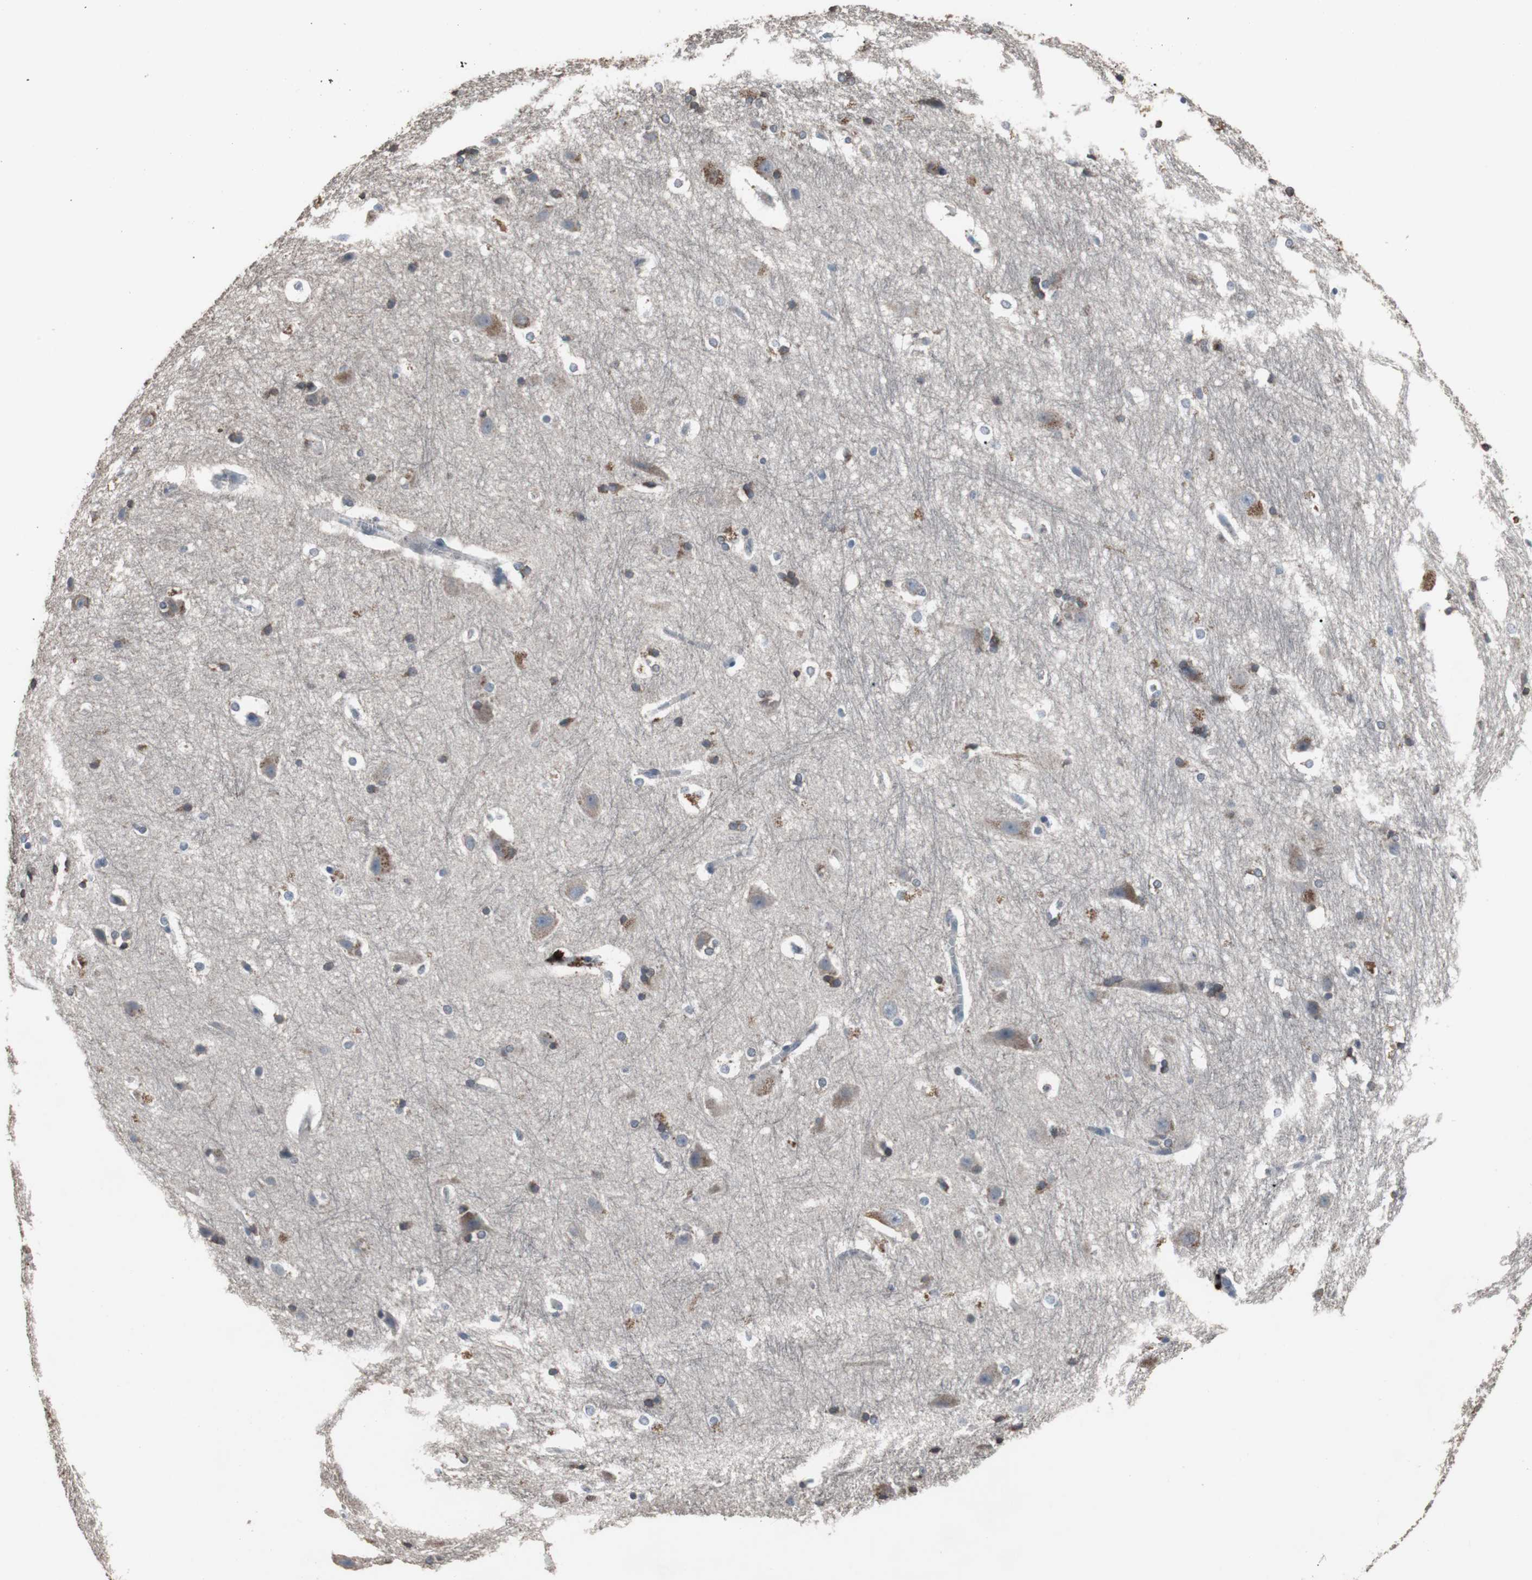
{"staining": {"intensity": "moderate", "quantity": "<25%", "location": "cytoplasmic/membranous"}, "tissue": "hippocampus", "cell_type": "Glial cells", "image_type": "normal", "snomed": [{"axis": "morphology", "description": "Normal tissue, NOS"}, {"axis": "topography", "description": "Hippocampus"}], "caption": "Protein staining by immunohistochemistry exhibits moderate cytoplasmic/membranous staining in approximately <25% of glial cells in unremarkable hippocampus.", "gene": "ACAA1", "patient": {"sex": "female", "age": 19}}